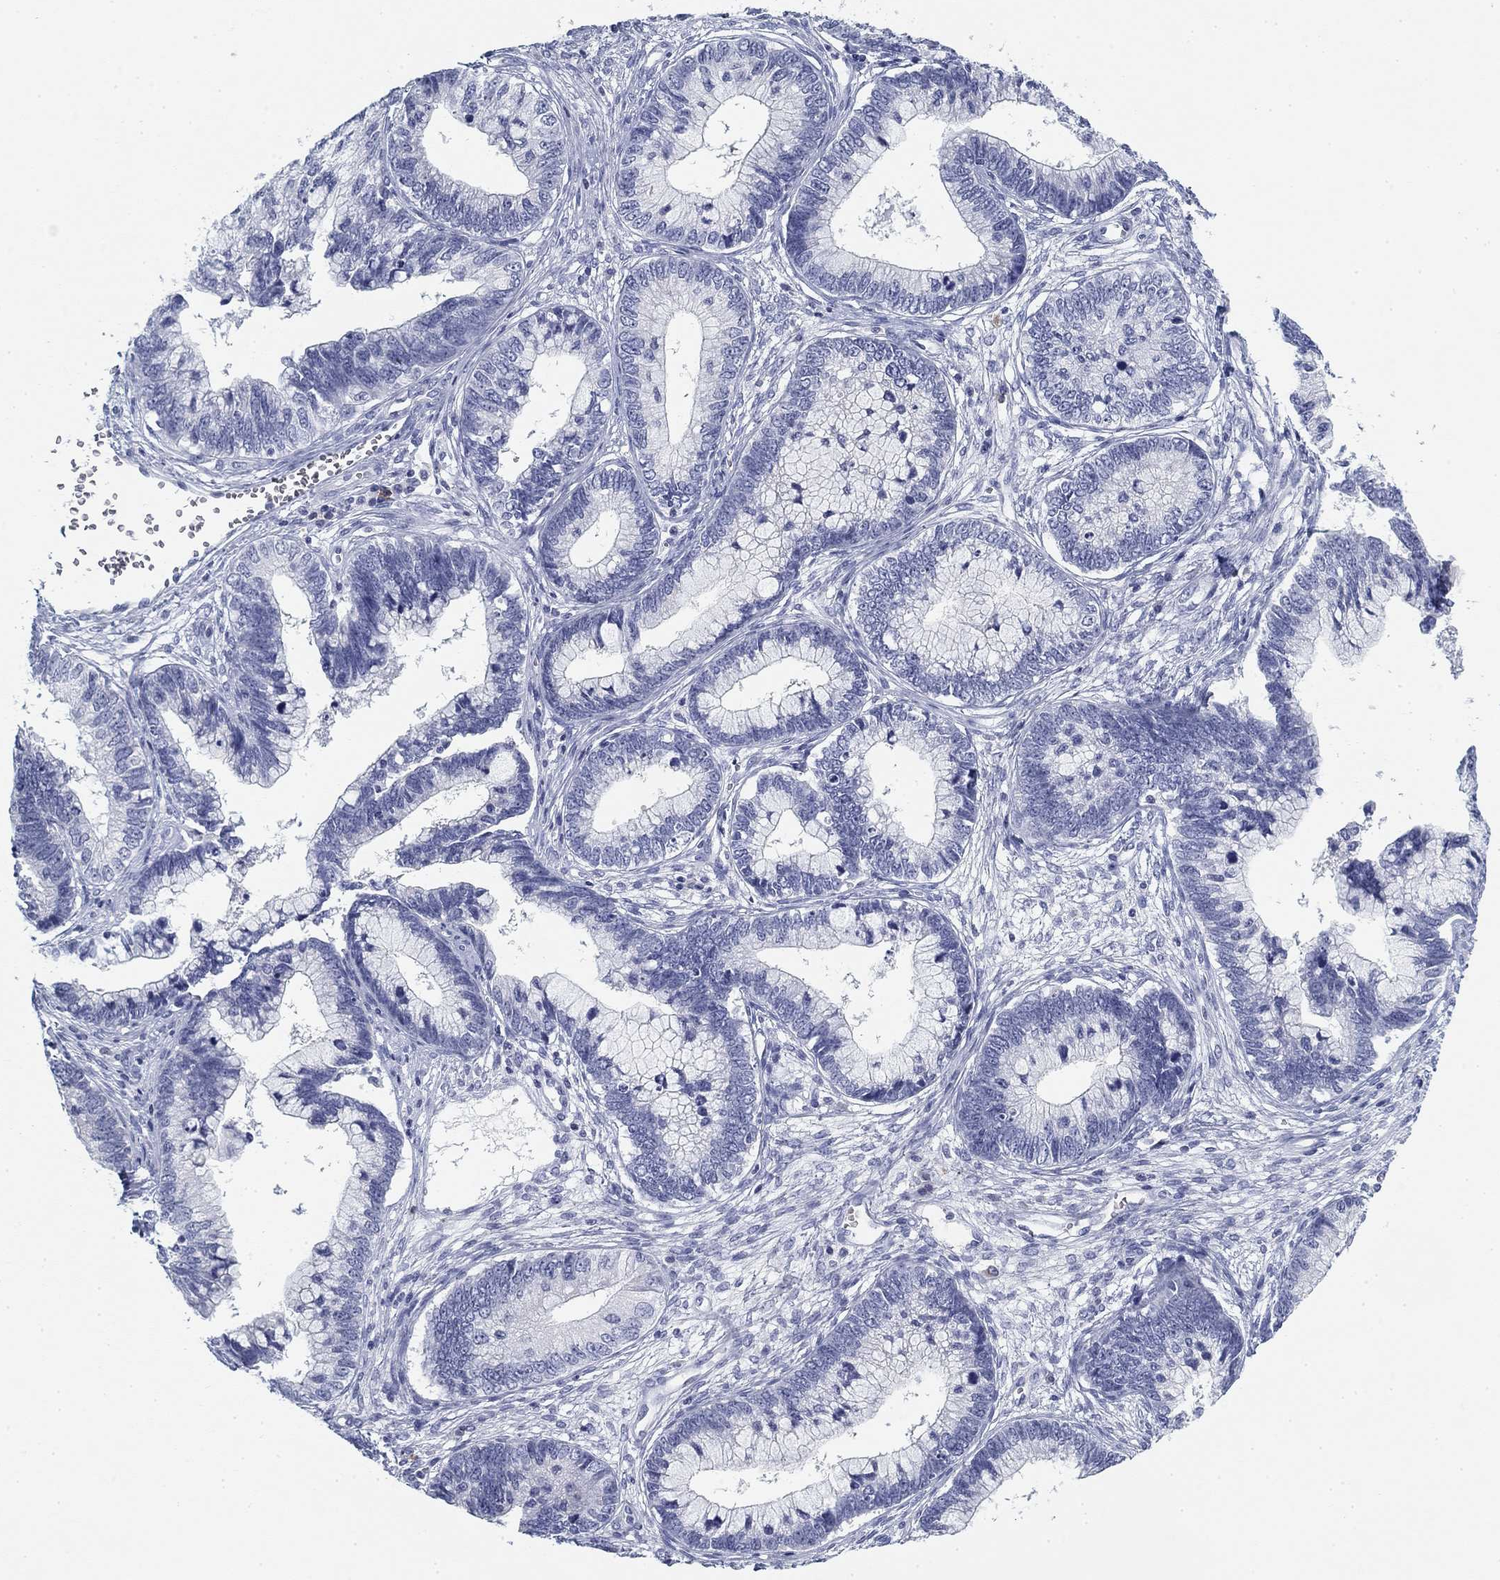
{"staining": {"intensity": "negative", "quantity": "none", "location": "none"}, "tissue": "cervical cancer", "cell_type": "Tumor cells", "image_type": "cancer", "snomed": [{"axis": "morphology", "description": "Adenocarcinoma, NOS"}, {"axis": "topography", "description": "Cervix"}], "caption": "The immunohistochemistry image has no significant staining in tumor cells of cervical cancer (adenocarcinoma) tissue.", "gene": "CD79B", "patient": {"sex": "female", "age": 44}}